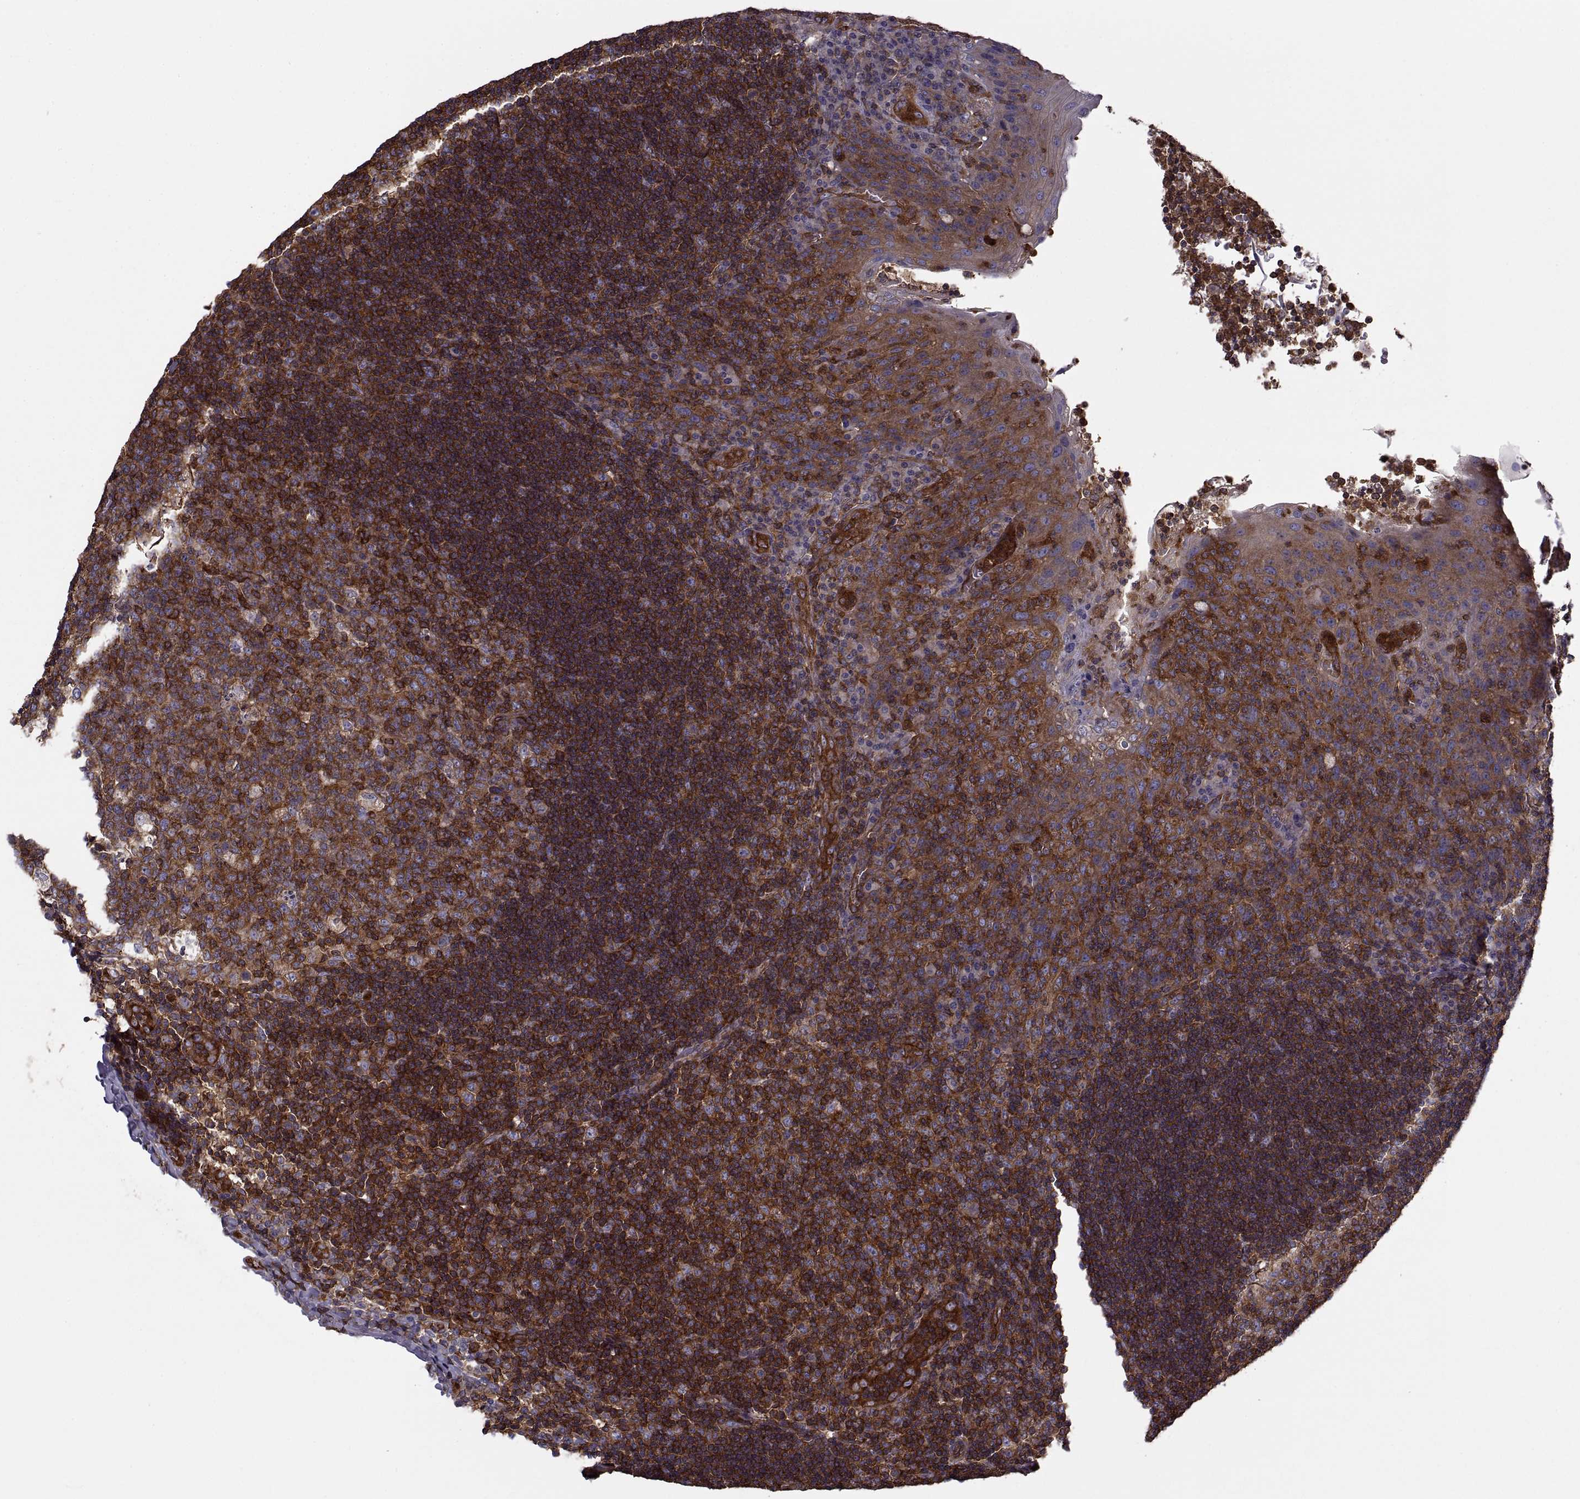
{"staining": {"intensity": "strong", "quantity": ">75%", "location": "cytoplasmic/membranous"}, "tissue": "tonsil", "cell_type": "Germinal center cells", "image_type": "normal", "snomed": [{"axis": "morphology", "description": "Normal tissue, NOS"}, {"axis": "topography", "description": "Tonsil"}], "caption": "Immunohistochemistry (IHC) photomicrograph of benign tonsil: tonsil stained using immunohistochemistry demonstrates high levels of strong protein expression localized specifically in the cytoplasmic/membranous of germinal center cells, appearing as a cytoplasmic/membranous brown color.", "gene": "MYH9", "patient": {"sex": "male", "age": 17}}